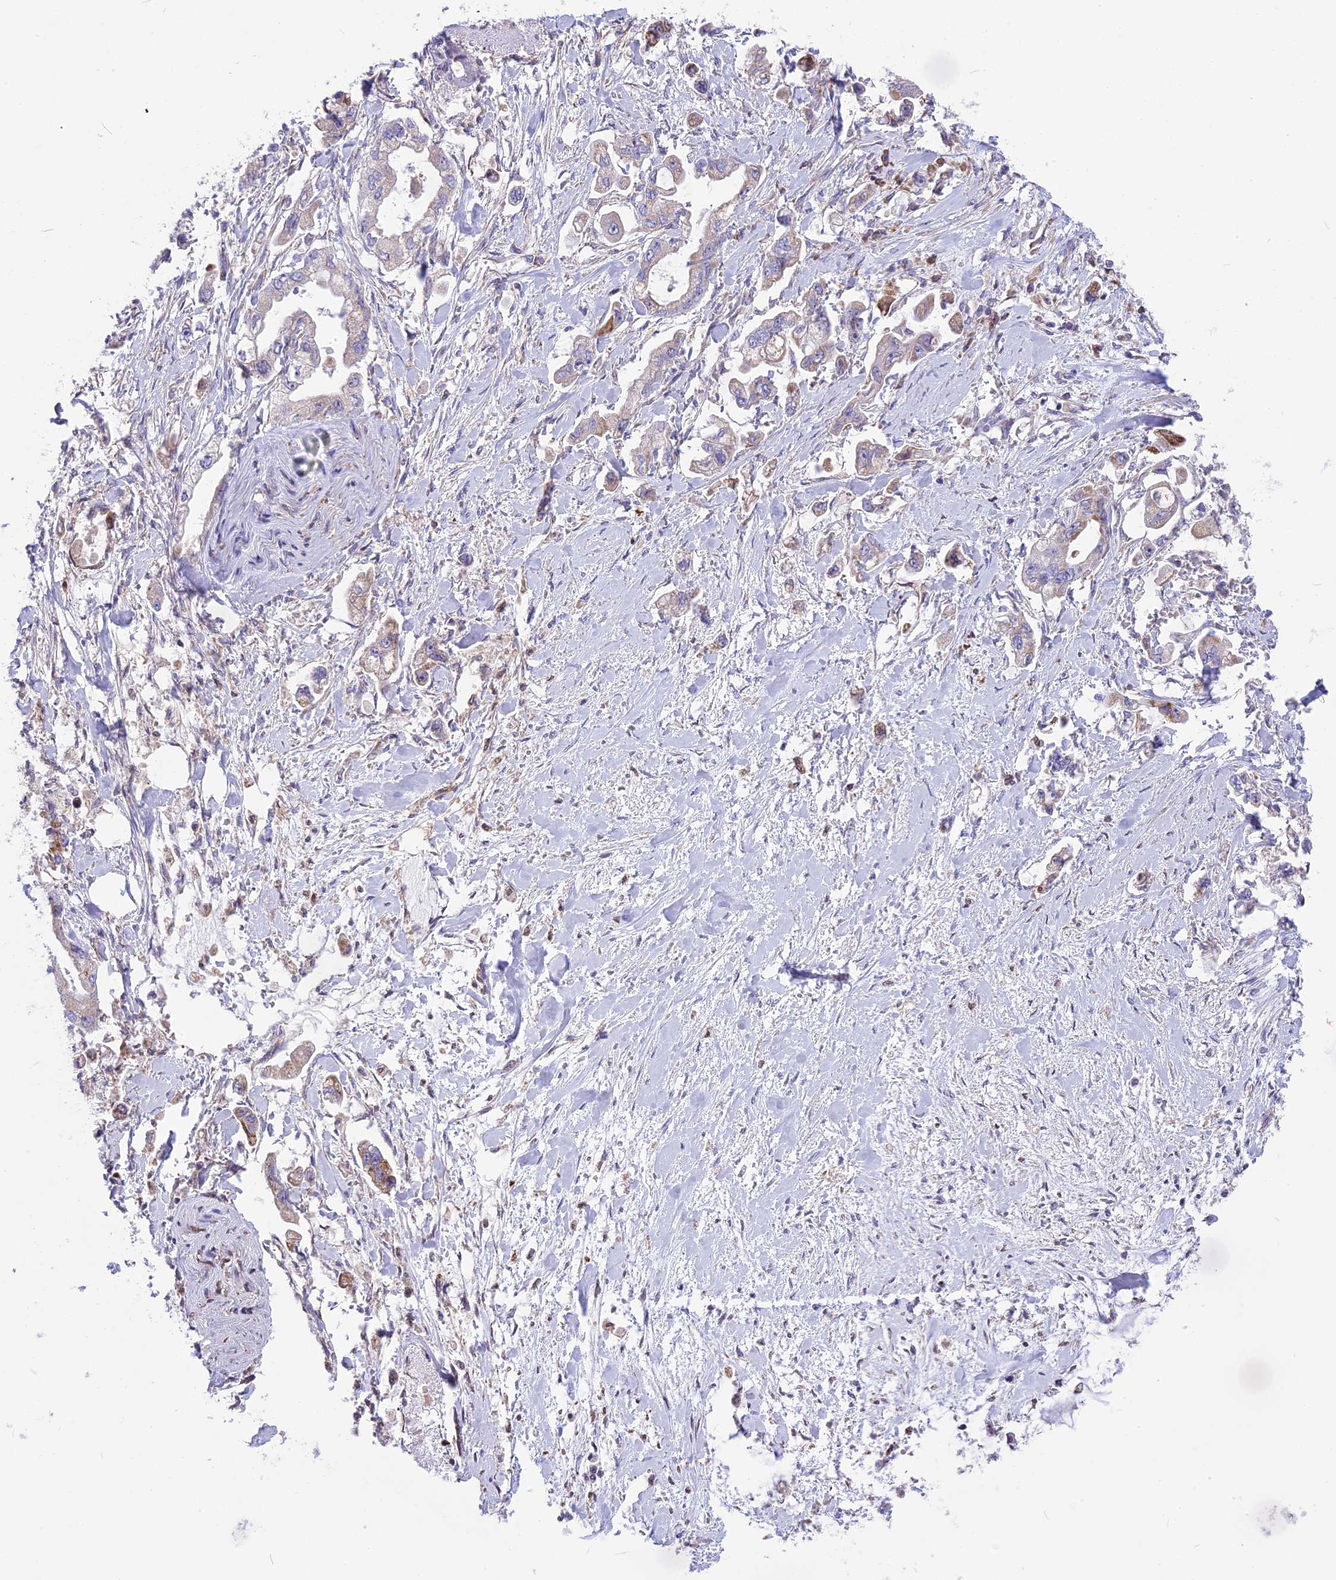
{"staining": {"intensity": "negative", "quantity": "none", "location": "none"}, "tissue": "stomach cancer", "cell_type": "Tumor cells", "image_type": "cancer", "snomed": [{"axis": "morphology", "description": "Adenocarcinoma, NOS"}, {"axis": "topography", "description": "Stomach"}], "caption": "Tumor cells show no significant protein staining in stomach adenocarcinoma. The staining is performed using DAB (3,3'-diaminobenzidine) brown chromogen with nuclei counter-stained in using hematoxylin.", "gene": "DOC2B", "patient": {"sex": "male", "age": 62}}